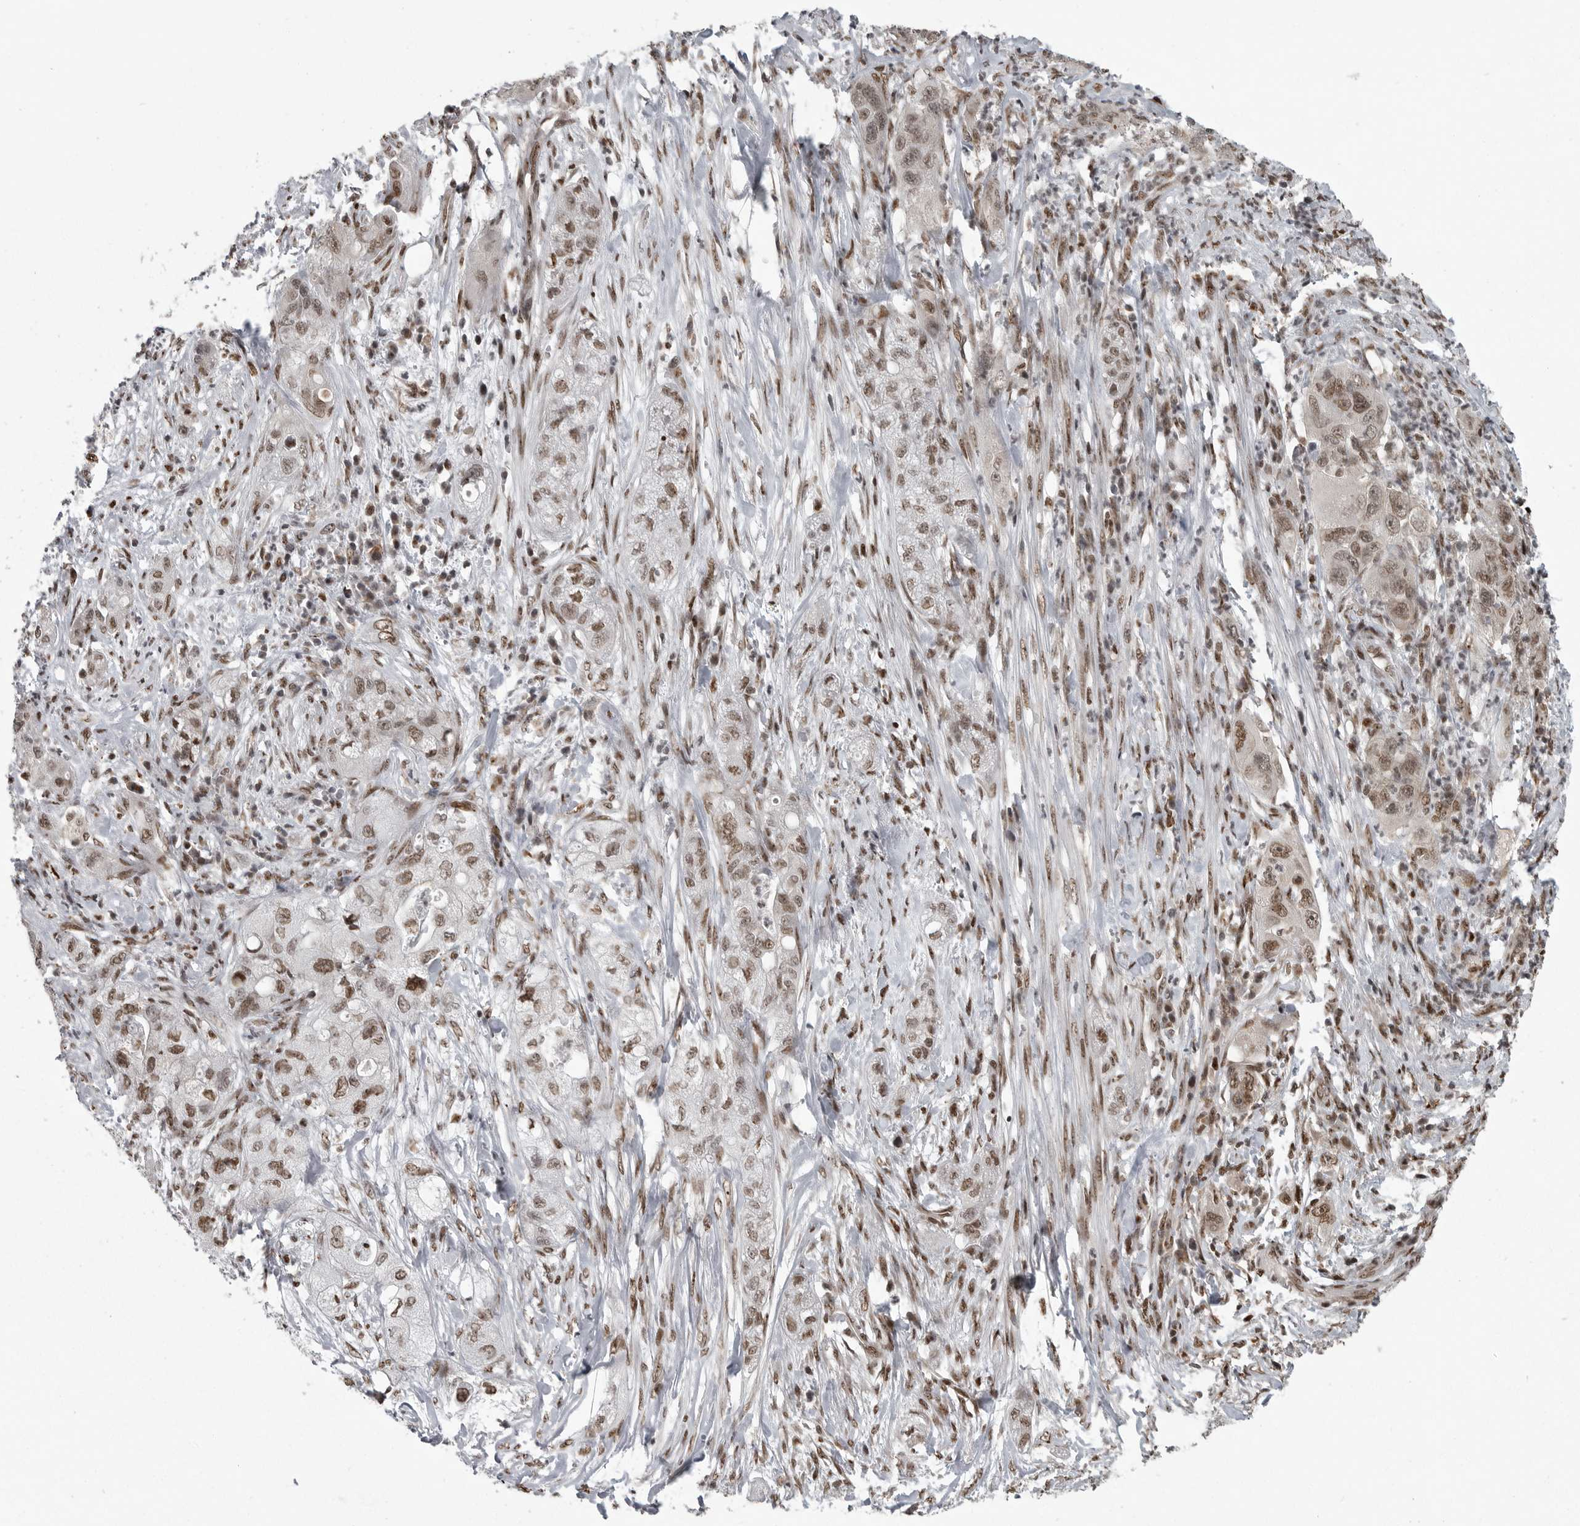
{"staining": {"intensity": "moderate", "quantity": ">75%", "location": "nuclear"}, "tissue": "pancreatic cancer", "cell_type": "Tumor cells", "image_type": "cancer", "snomed": [{"axis": "morphology", "description": "Adenocarcinoma, NOS"}, {"axis": "topography", "description": "Pancreas"}], "caption": "Pancreatic adenocarcinoma stained with DAB immunohistochemistry shows medium levels of moderate nuclear staining in approximately >75% of tumor cells.", "gene": "YAF2", "patient": {"sex": "female", "age": 78}}